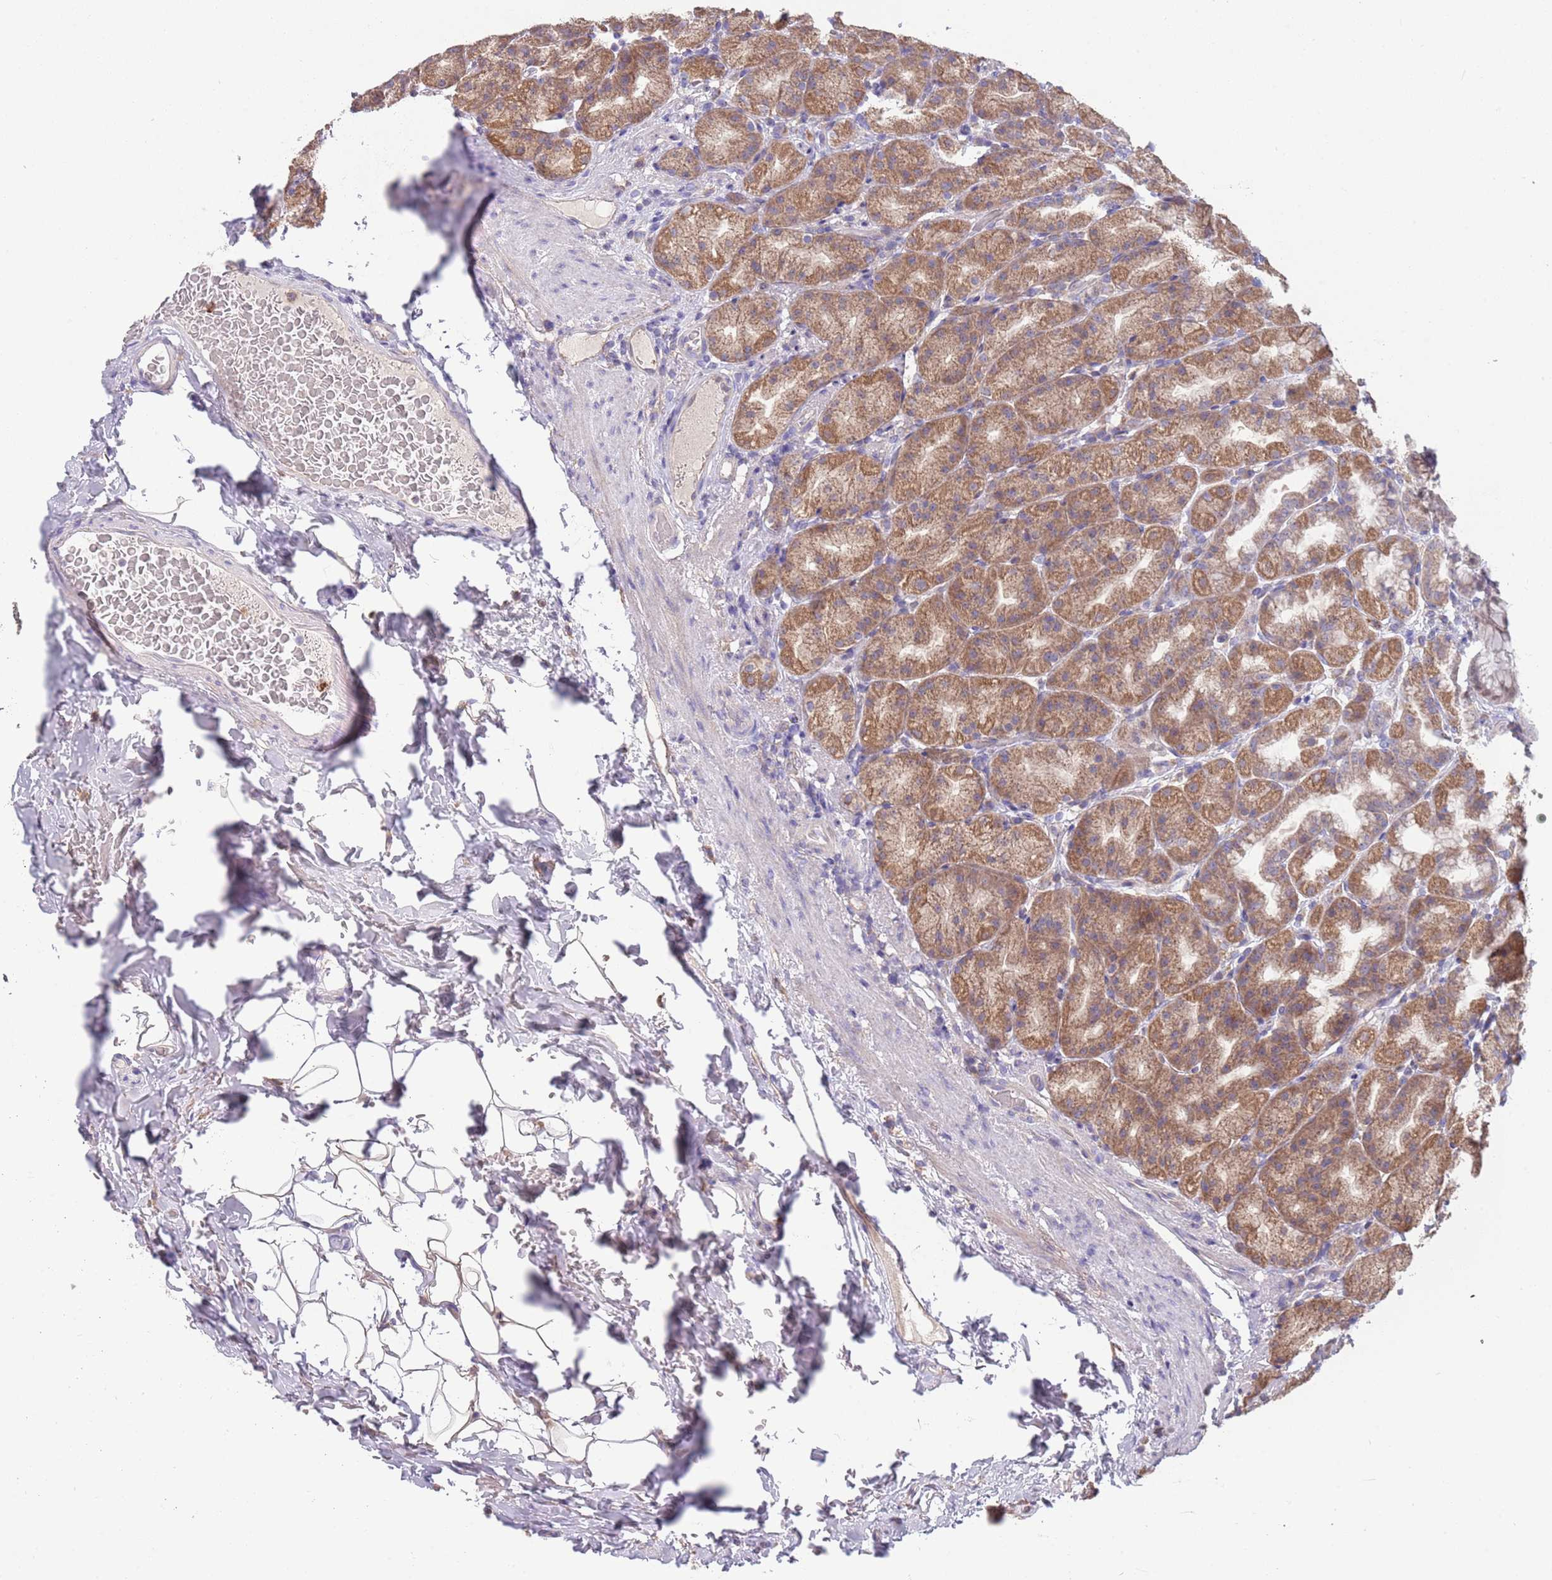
{"staining": {"intensity": "moderate", "quantity": ">75%", "location": "cytoplasmic/membranous"}, "tissue": "stomach", "cell_type": "Glandular cells", "image_type": "normal", "snomed": [{"axis": "morphology", "description": "Normal tissue, NOS"}, {"axis": "topography", "description": "Stomach, upper"}, {"axis": "topography", "description": "Stomach"}], "caption": "Moderate cytoplasmic/membranous protein positivity is identified in about >75% of glandular cells in stomach.", "gene": "DDT", "patient": {"sex": "male", "age": 68}}